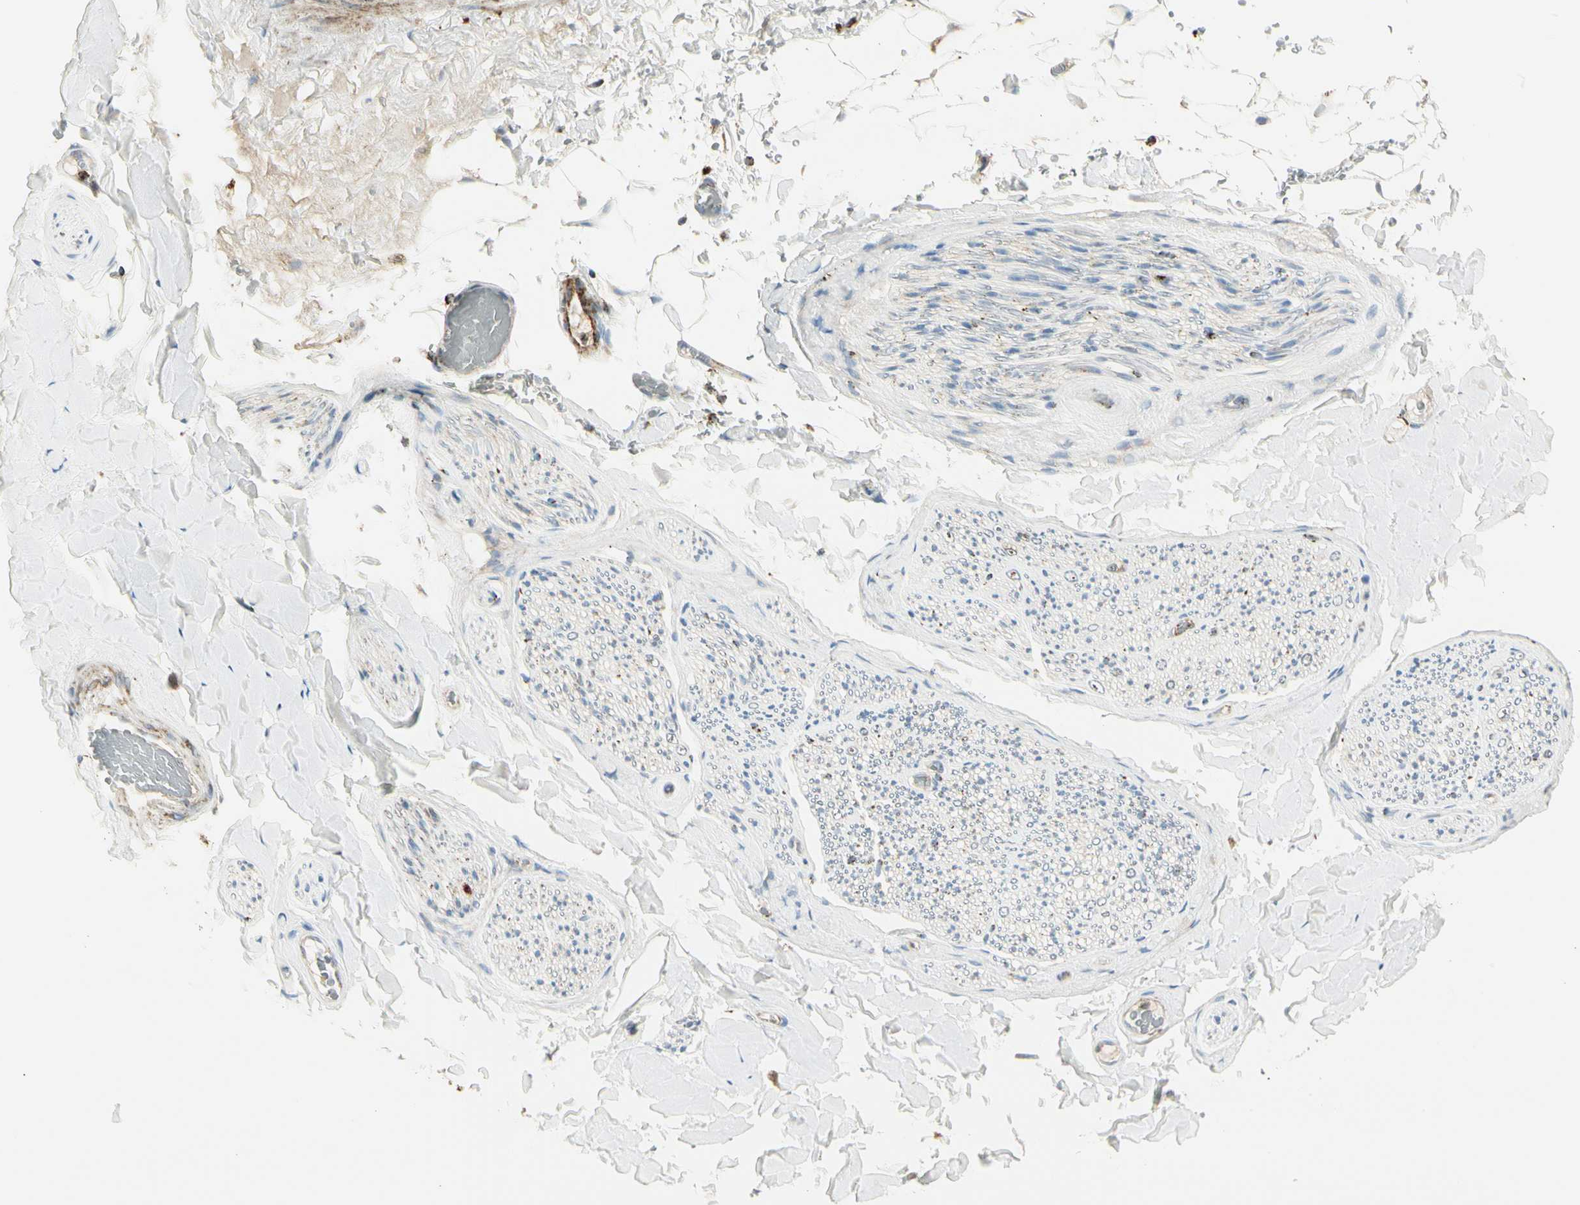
{"staining": {"intensity": "moderate", "quantity": ">75%", "location": "cytoplasmic/membranous"}, "tissue": "adipose tissue", "cell_type": "Adipocytes", "image_type": "normal", "snomed": [{"axis": "morphology", "description": "Normal tissue, NOS"}, {"axis": "topography", "description": "Peripheral nerve tissue"}], "caption": "Adipose tissue stained with a brown dye exhibits moderate cytoplasmic/membranous positive staining in approximately >75% of adipocytes.", "gene": "ME2", "patient": {"sex": "male", "age": 70}}